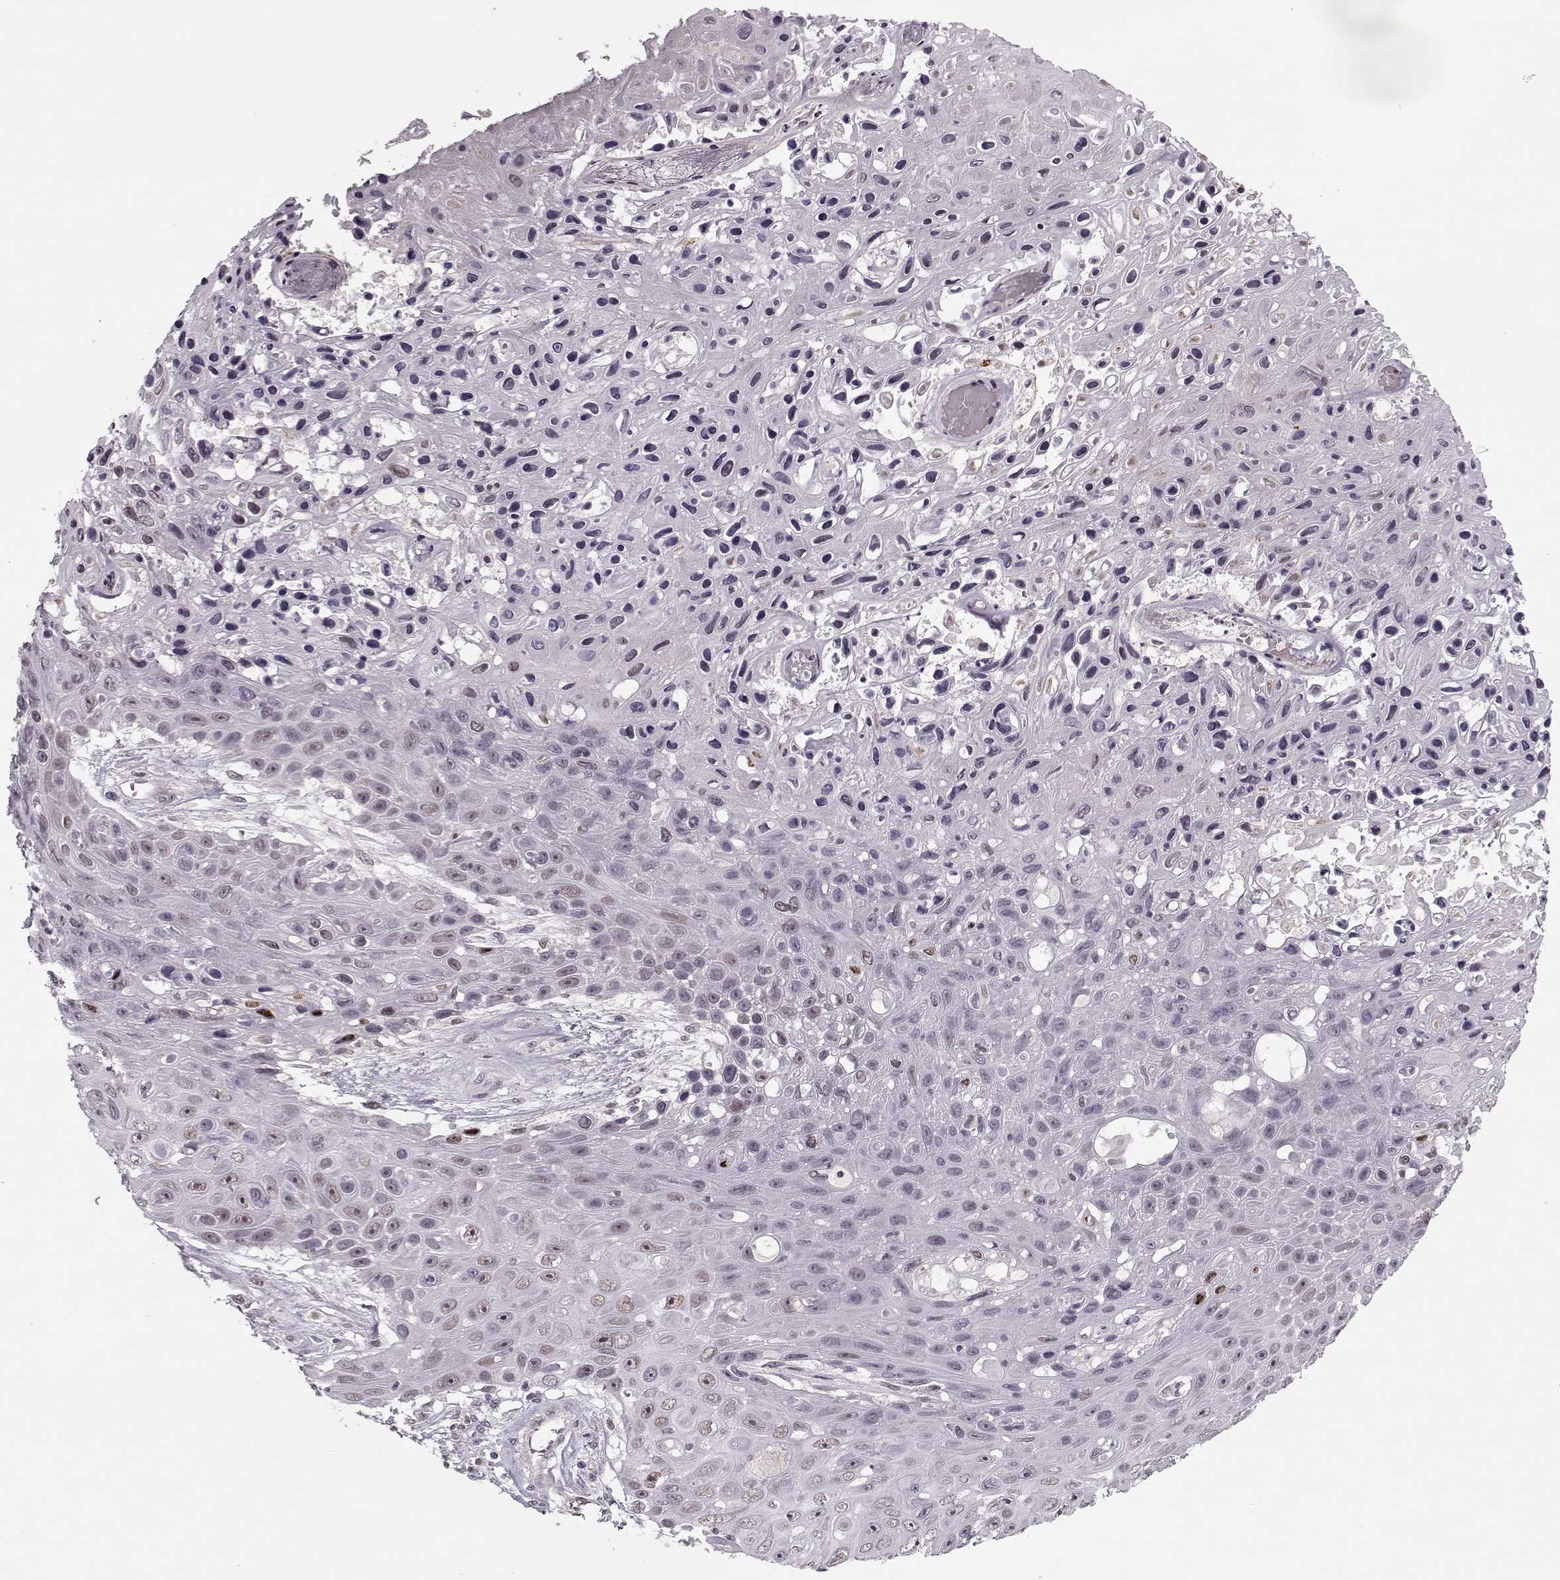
{"staining": {"intensity": "weak", "quantity": "<25%", "location": "nuclear"}, "tissue": "skin cancer", "cell_type": "Tumor cells", "image_type": "cancer", "snomed": [{"axis": "morphology", "description": "Squamous cell carcinoma, NOS"}, {"axis": "topography", "description": "Skin"}], "caption": "Micrograph shows no protein staining in tumor cells of squamous cell carcinoma (skin) tissue. (DAB (3,3'-diaminobenzidine) immunohistochemistry (IHC), high magnification).", "gene": "DNAI3", "patient": {"sex": "male", "age": 82}}